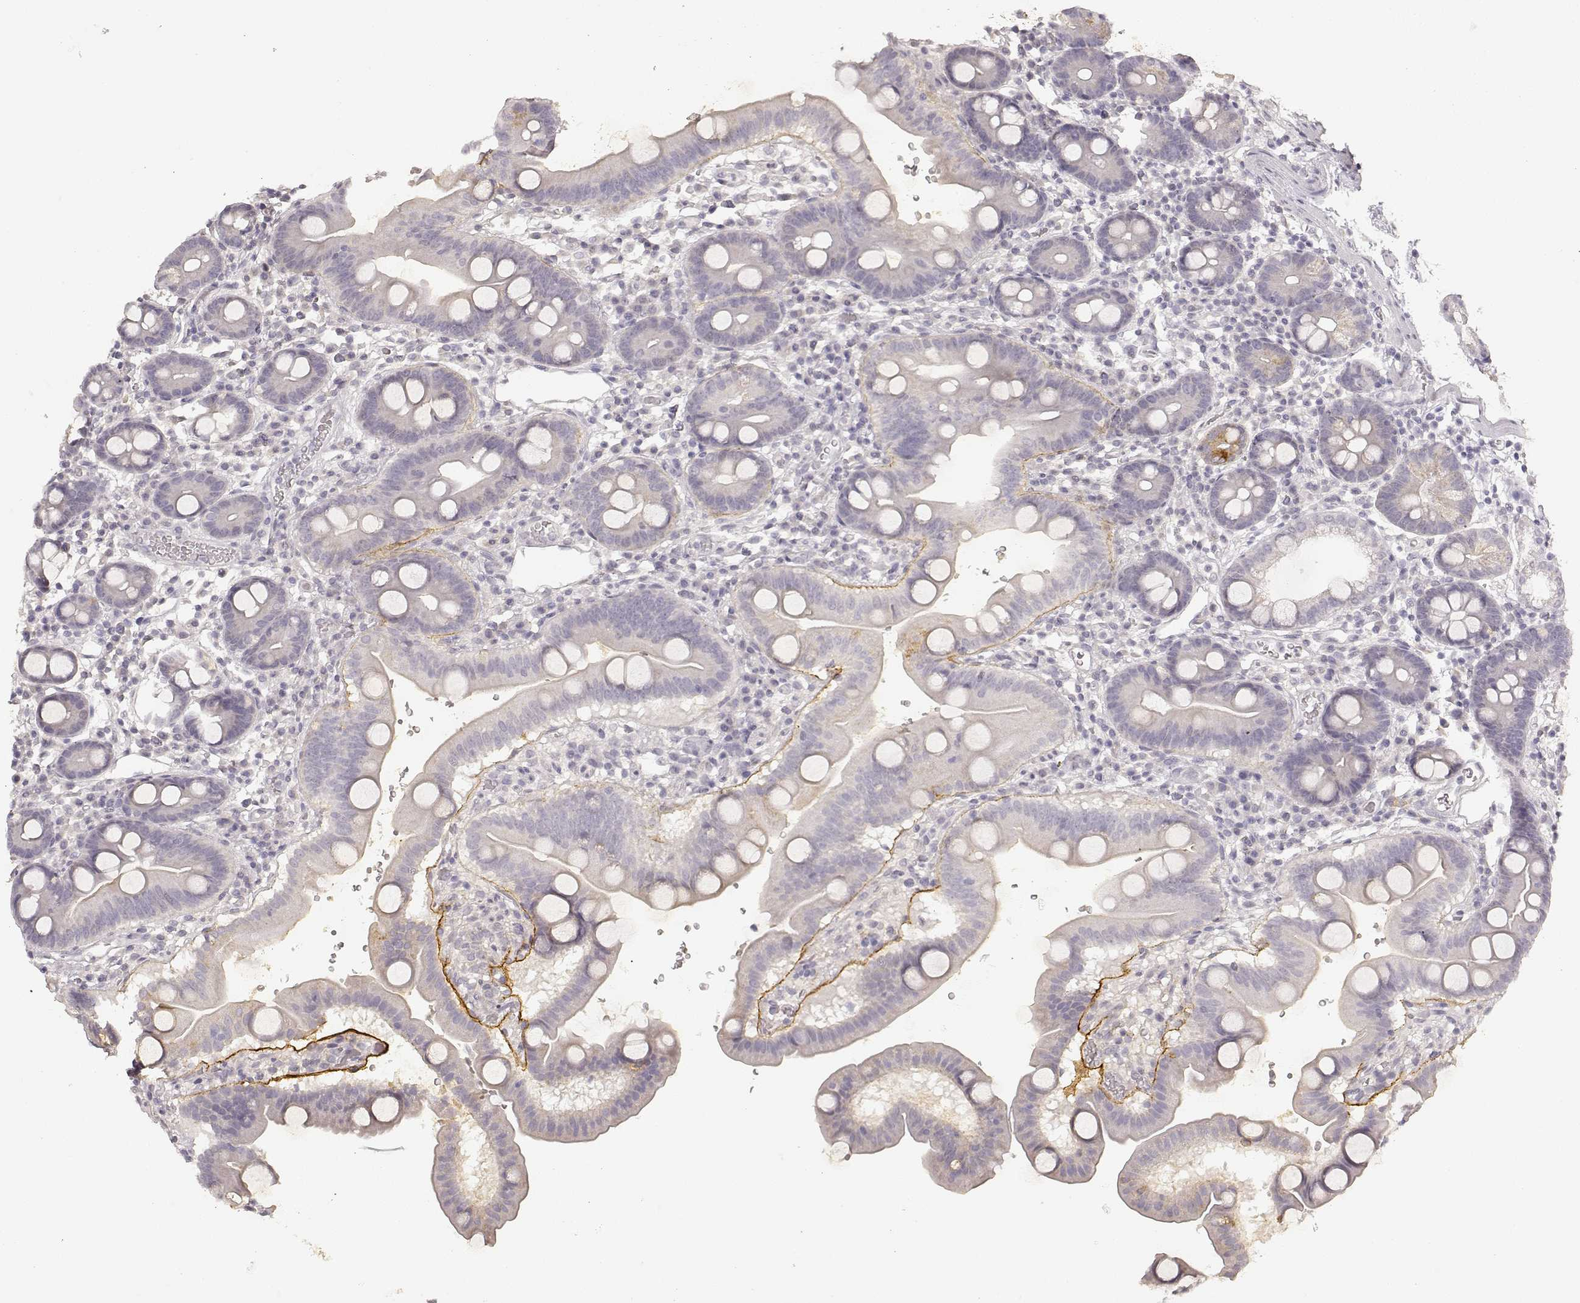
{"staining": {"intensity": "negative", "quantity": "none", "location": "none"}, "tissue": "duodenum", "cell_type": "Glandular cells", "image_type": "normal", "snomed": [{"axis": "morphology", "description": "Normal tissue, NOS"}, {"axis": "topography", "description": "Duodenum"}], "caption": "Glandular cells show no significant protein expression in unremarkable duodenum. (Immunohistochemistry, brightfield microscopy, high magnification).", "gene": "LAMC2", "patient": {"sex": "male", "age": 59}}